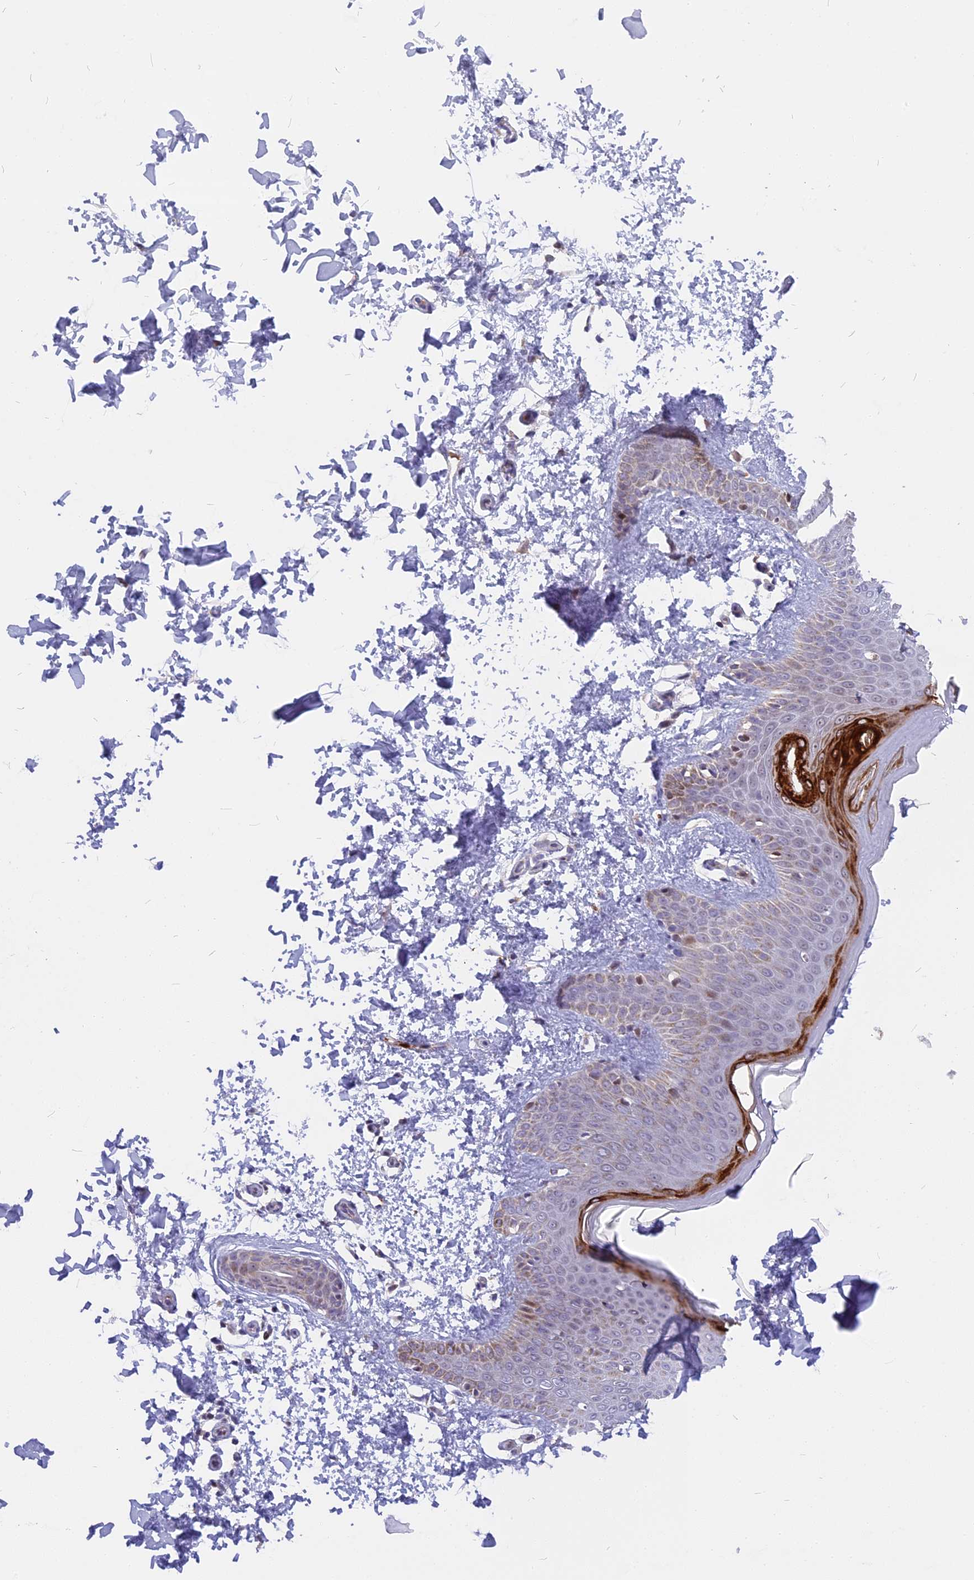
{"staining": {"intensity": "negative", "quantity": "none", "location": "none"}, "tissue": "skin", "cell_type": "Fibroblasts", "image_type": "normal", "snomed": [{"axis": "morphology", "description": "Normal tissue, NOS"}, {"axis": "topography", "description": "Skin"}], "caption": "This is a image of immunohistochemistry staining of normal skin, which shows no staining in fibroblasts. (Brightfield microscopy of DAB immunohistochemistry (IHC) at high magnification).", "gene": "DTWD1", "patient": {"sex": "male", "age": 36}}